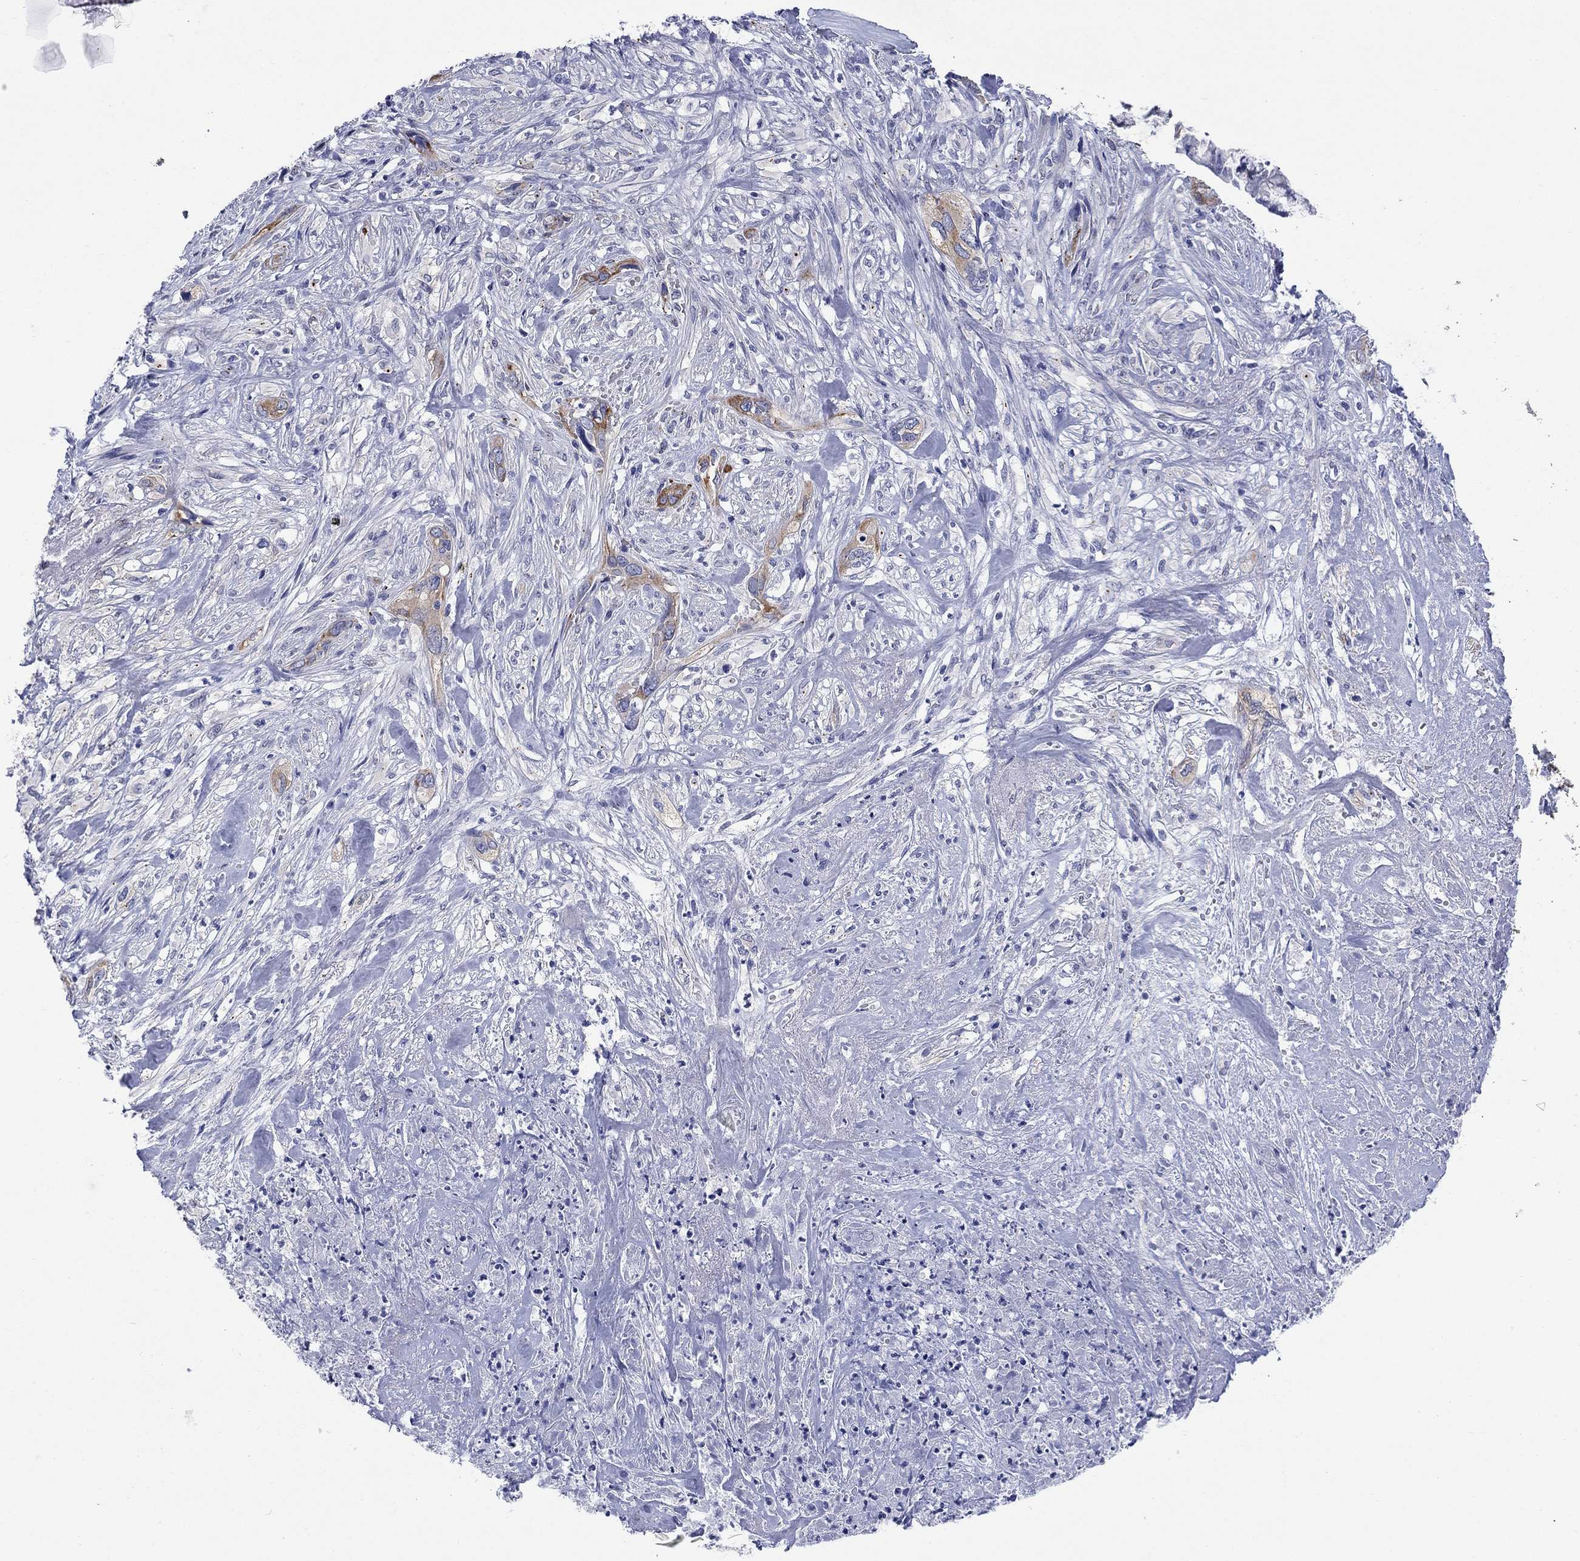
{"staining": {"intensity": "moderate", "quantity": "25%-75%", "location": "cytoplasmic/membranous"}, "tissue": "cervical cancer", "cell_type": "Tumor cells", "image_type": "cancer", "snomed": [{"axis": "morphology", "description": "Squamous cell carcinoma, NOS"}, {"axis": "topography", "description": "Cervix"}], "caption": "IHC (DAB) staining of cervical cancer (squamous cell carcinoma) exhibits moderate cytoplasmic/membranous protein positivity in approximately 25%-75% of tumor cells.", "gene": "PTPRZ1", "patient": {"sex": "female", "age": 57}}